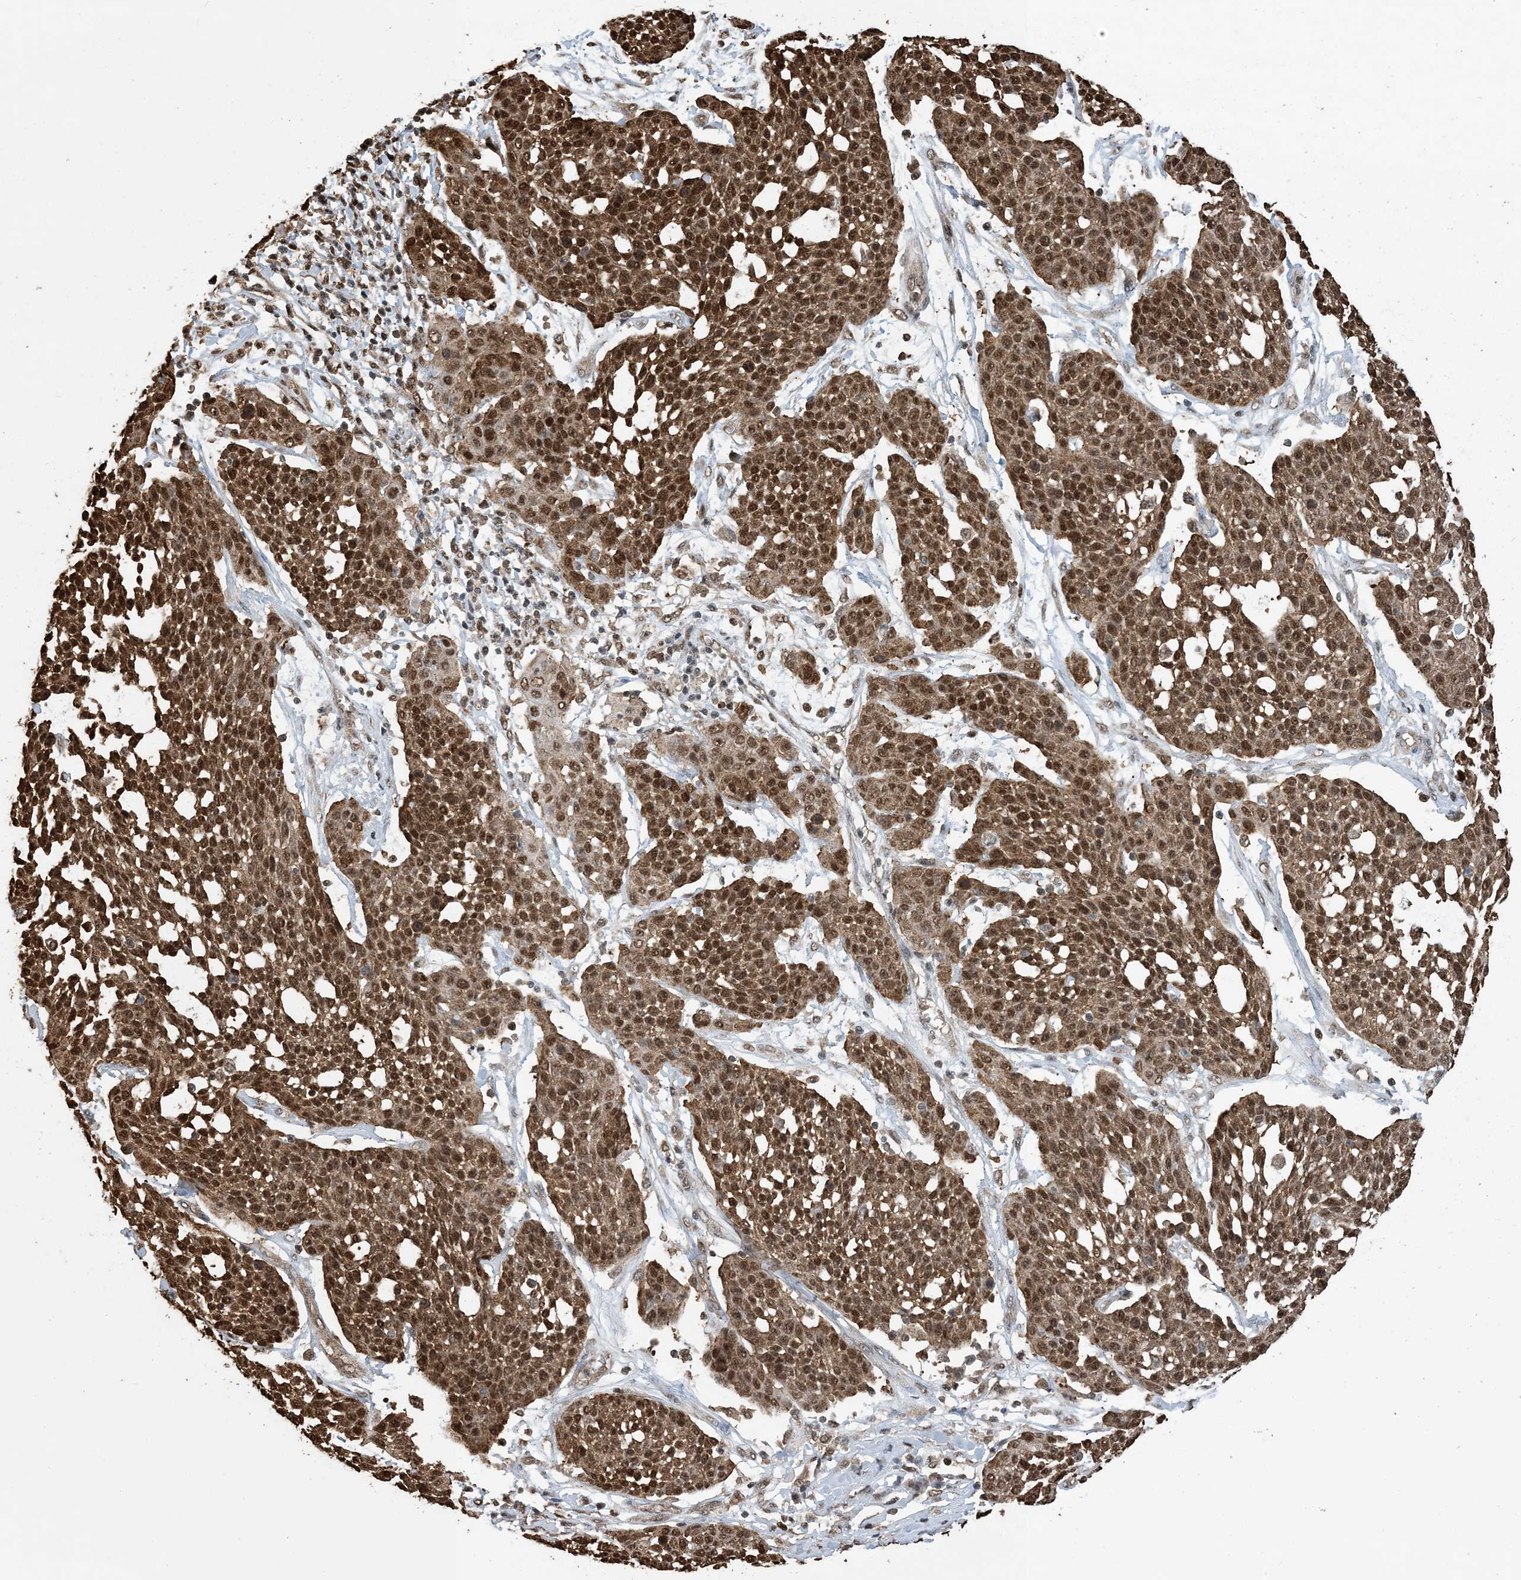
{"staining": {"intensity": "strong", "quantity": ">75%", "location": "cytoplasmic/membranous,nuclear"}, "tissue": "cervical cancer", "cell_type": "Tumor cells", "image_type": "cancer", "snomed": [{"axis": "morphology", "description": "Squamous cell carcinoma, NOS"}, {"axis": "topography", "description": "Cervix"}], "caption": "This is an image of immunohistochemistry staining of cervical cancer (squamous cell carcinoma), which shows strong expression in the cytoplasmic/membranous and nuclear of tumor cells.", "gene": "HSPA1A", "patient": {"sex": "female", "age": 34}}